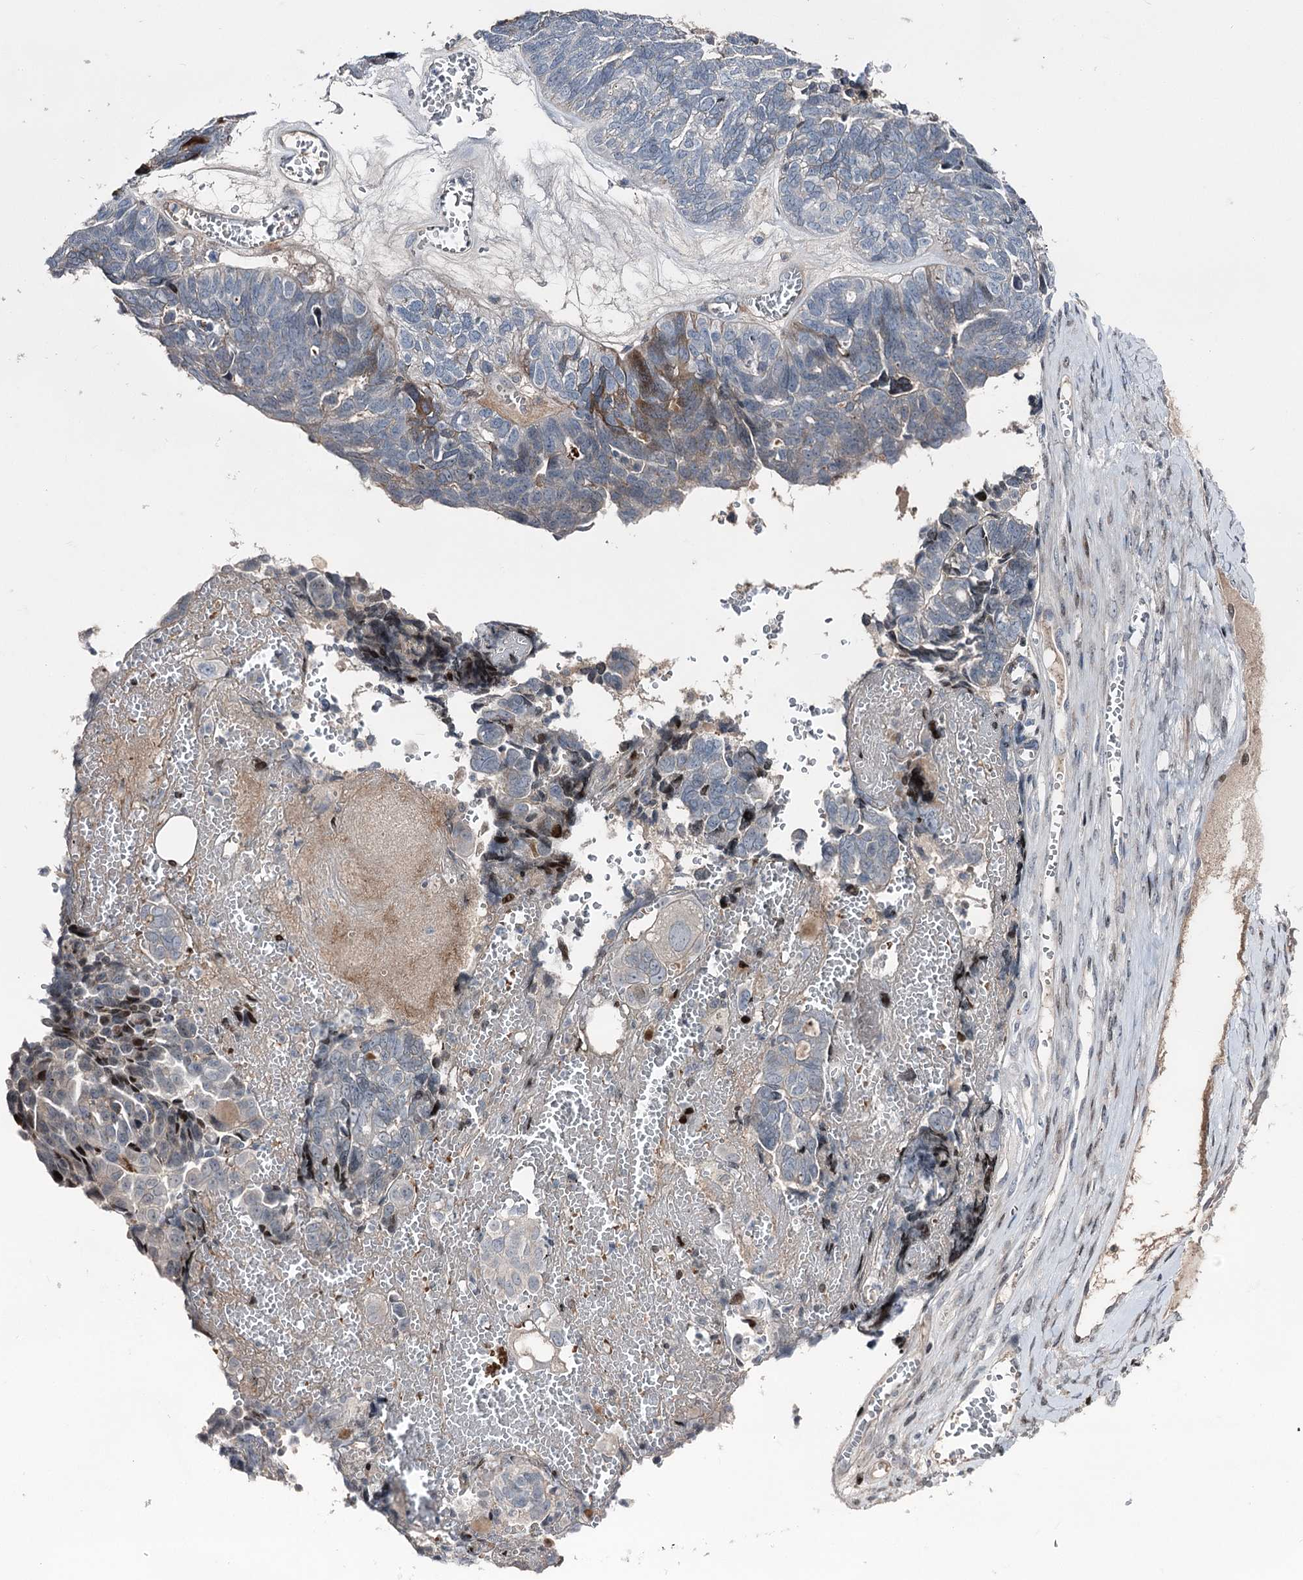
{"staining": {"intensity": "moderate", "quantity": "<25%", "location": "cytoplasmic/membranous,nuclear"}, "tissue": "ovarian cancer", "cell_type": "Tumor cells", "image_type": "cancer", "snomed": [{"axis": "morphology", "description": "Cystadenocarcinoma, serous, NOS"}, {"axis": "topography", "description": "Ovary"}], "caption": "DAB immunohistochemical staining of ovarian cancer (serous cystadenocarcinoma) shows moderate cytoplasmic/membranous and nuclear protein expression in approximately <25% of tumor cells.", "gene": "ITFG2", "patient": {"sex": "female", "age": 79}}